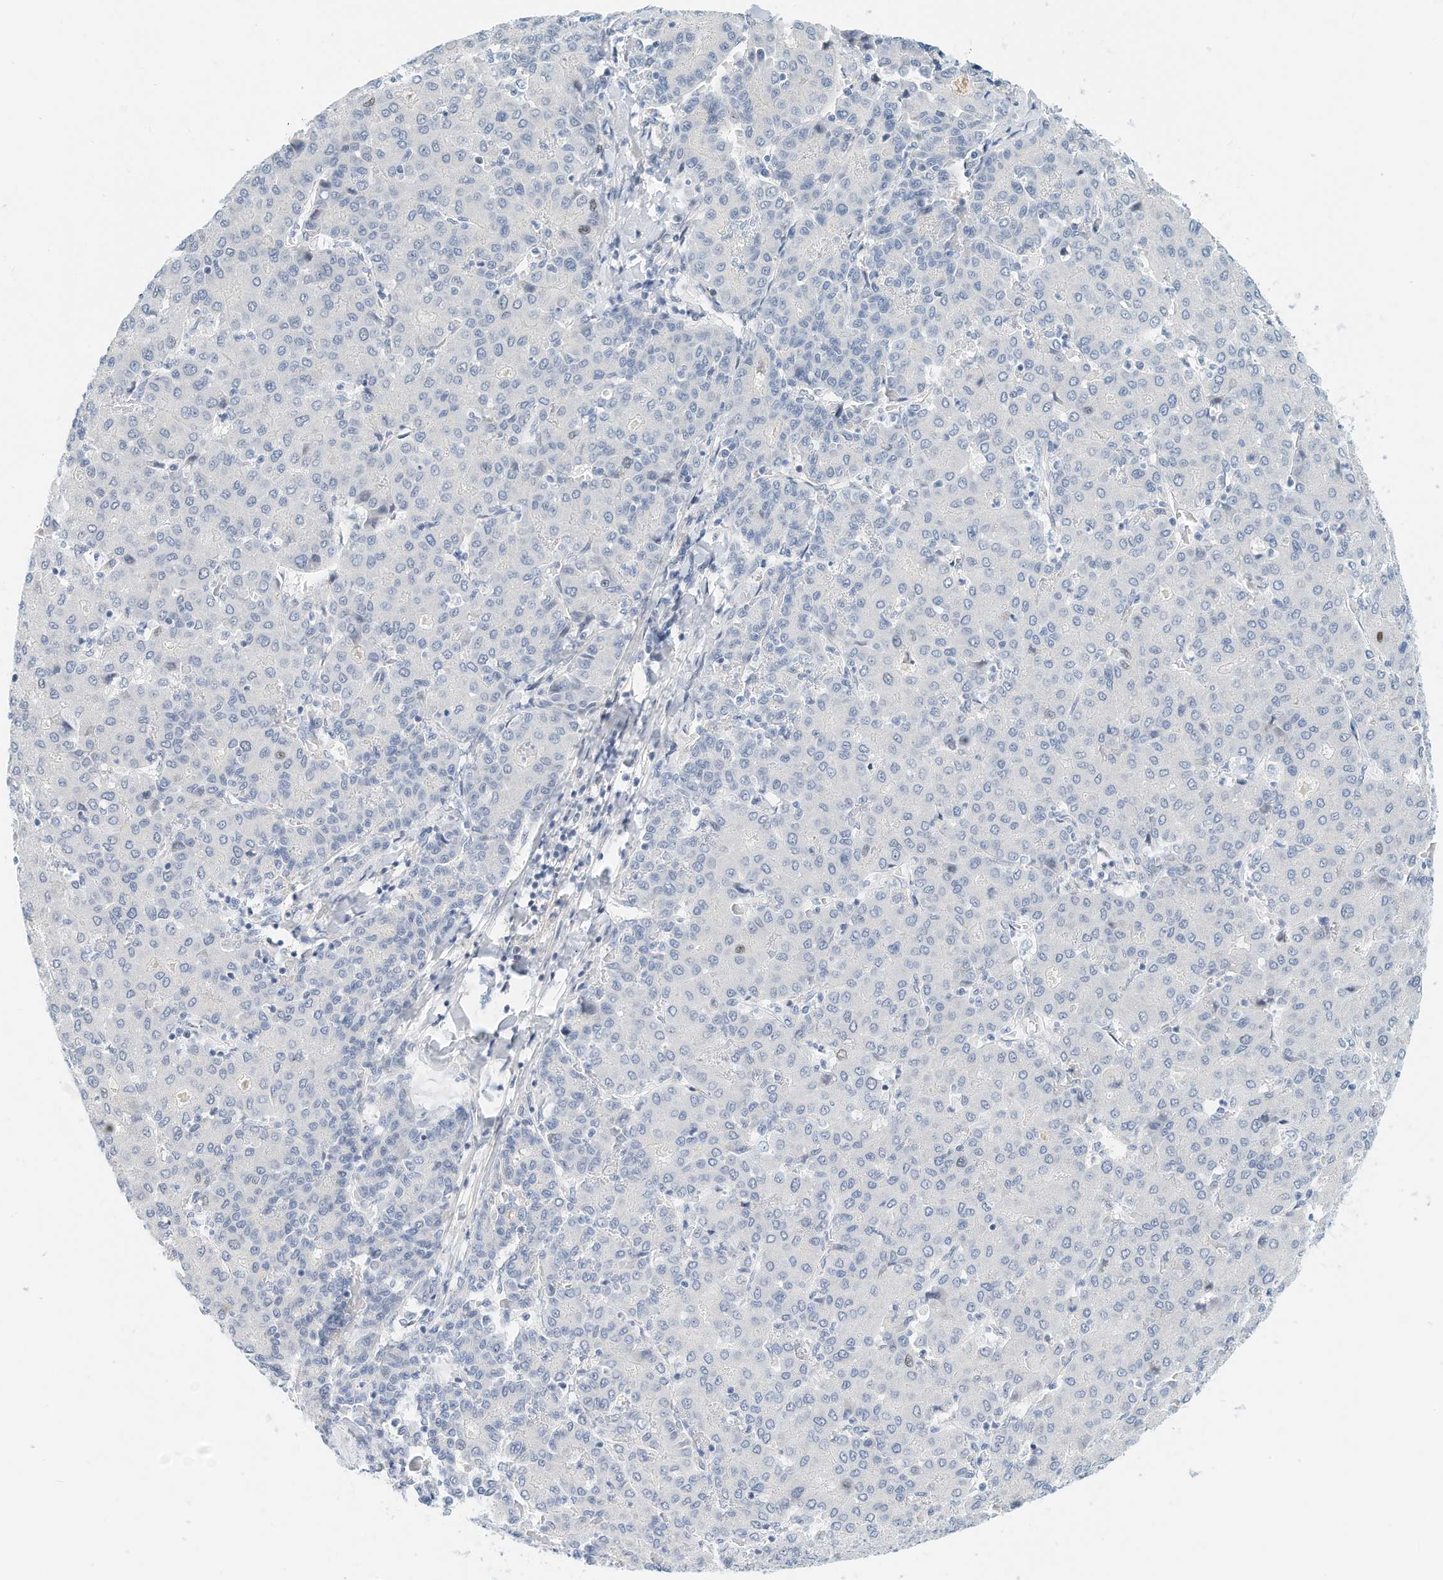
{"staining": {"intensity": "negative", "quantity": "none", "location": "none"}, "tissue": "liver cancer", "cell_type": "Tumor cells", "image_type": "cancer", "snomed": [{"axis": "morphology", "description": "Carcinoma, Hepatocellular, NOS"}, {"axis": "topography", "description": "Liver"}], "caption": "Immunohistochemistry (IHC) of human liver cancer (hepatocellular carcinoma) reveals no expression in tumor cells.", "gene": "ARHGAP28", "patient": {"sex": "male", "age": 65}}